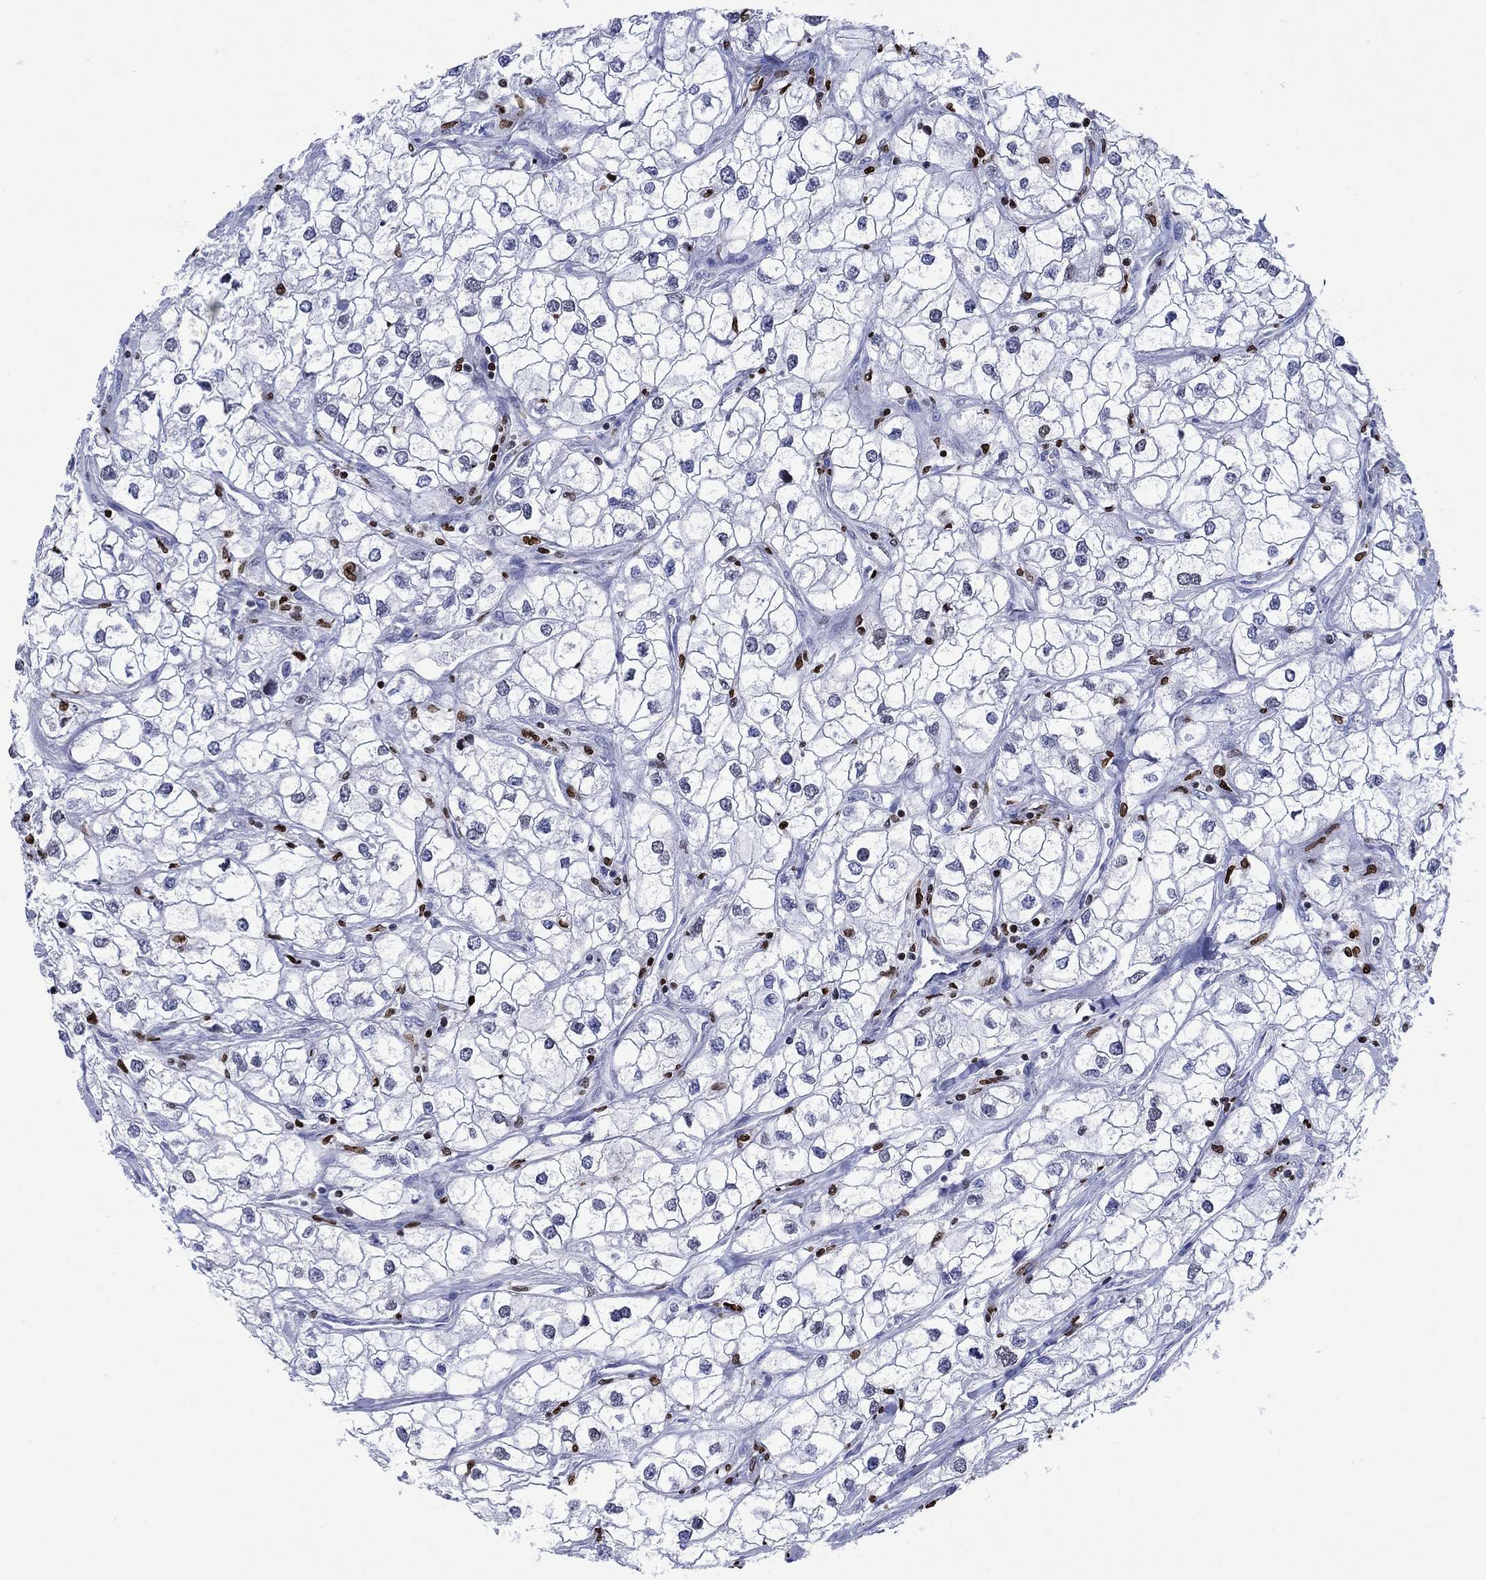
{"staining": {"intensity": "negative", "quantity": "none", "location": "none"}, "tissue": "renal cancer", "cell_type": "Tumor cells", "image_type": "cancer", "snomed": [{"axis": "morphology", "description": "Adenocarcinoma, NOS"}, {"axis": "topography", "description": "Kidney"}], "caption": "Adenocarcinoma (renal) was stained to show a protein in brown. There is no significant staining in tumor cells.", "gene": "HMGA1", "patient": {"sex": "male", "age": 59}}